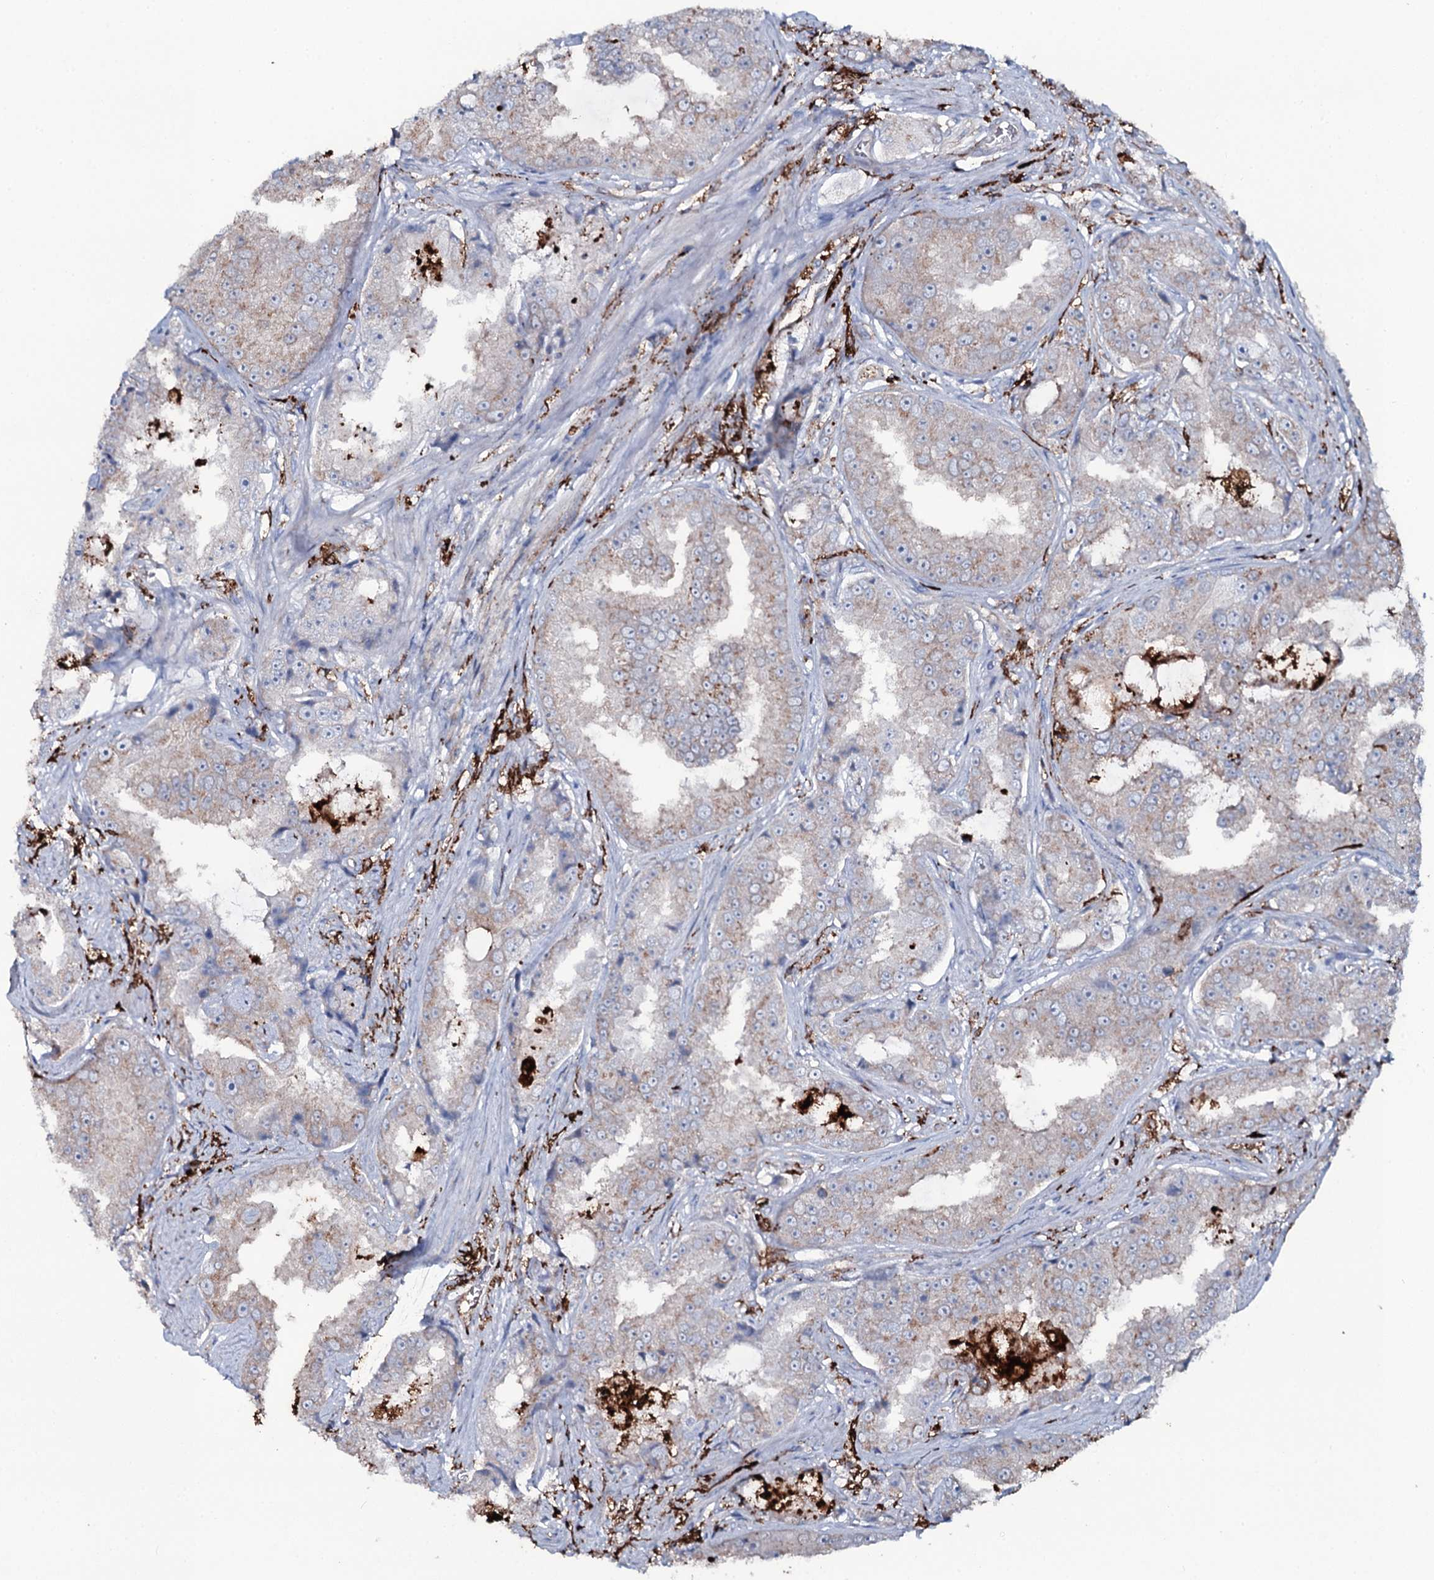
{"staining": {"intensity": "weak", "quantity": "<25%", "location": "cytoplasmic/membranous"}, "tissue": "prostate cancer", "cell_type": "Tumor cells", "image_type": "cancer", "snomed": [{"axis": "morphology", "description": "Adenocarcinoma, High grade"}, {"axis": "topography", "description": "Prostate"}], "caption": "There is no significant expression in tumor cells of prostate cancer (adenocarcinoma (high-grade)).", "gene": "OSBPL2", "patient": {"sex": "male", "age": 73}}